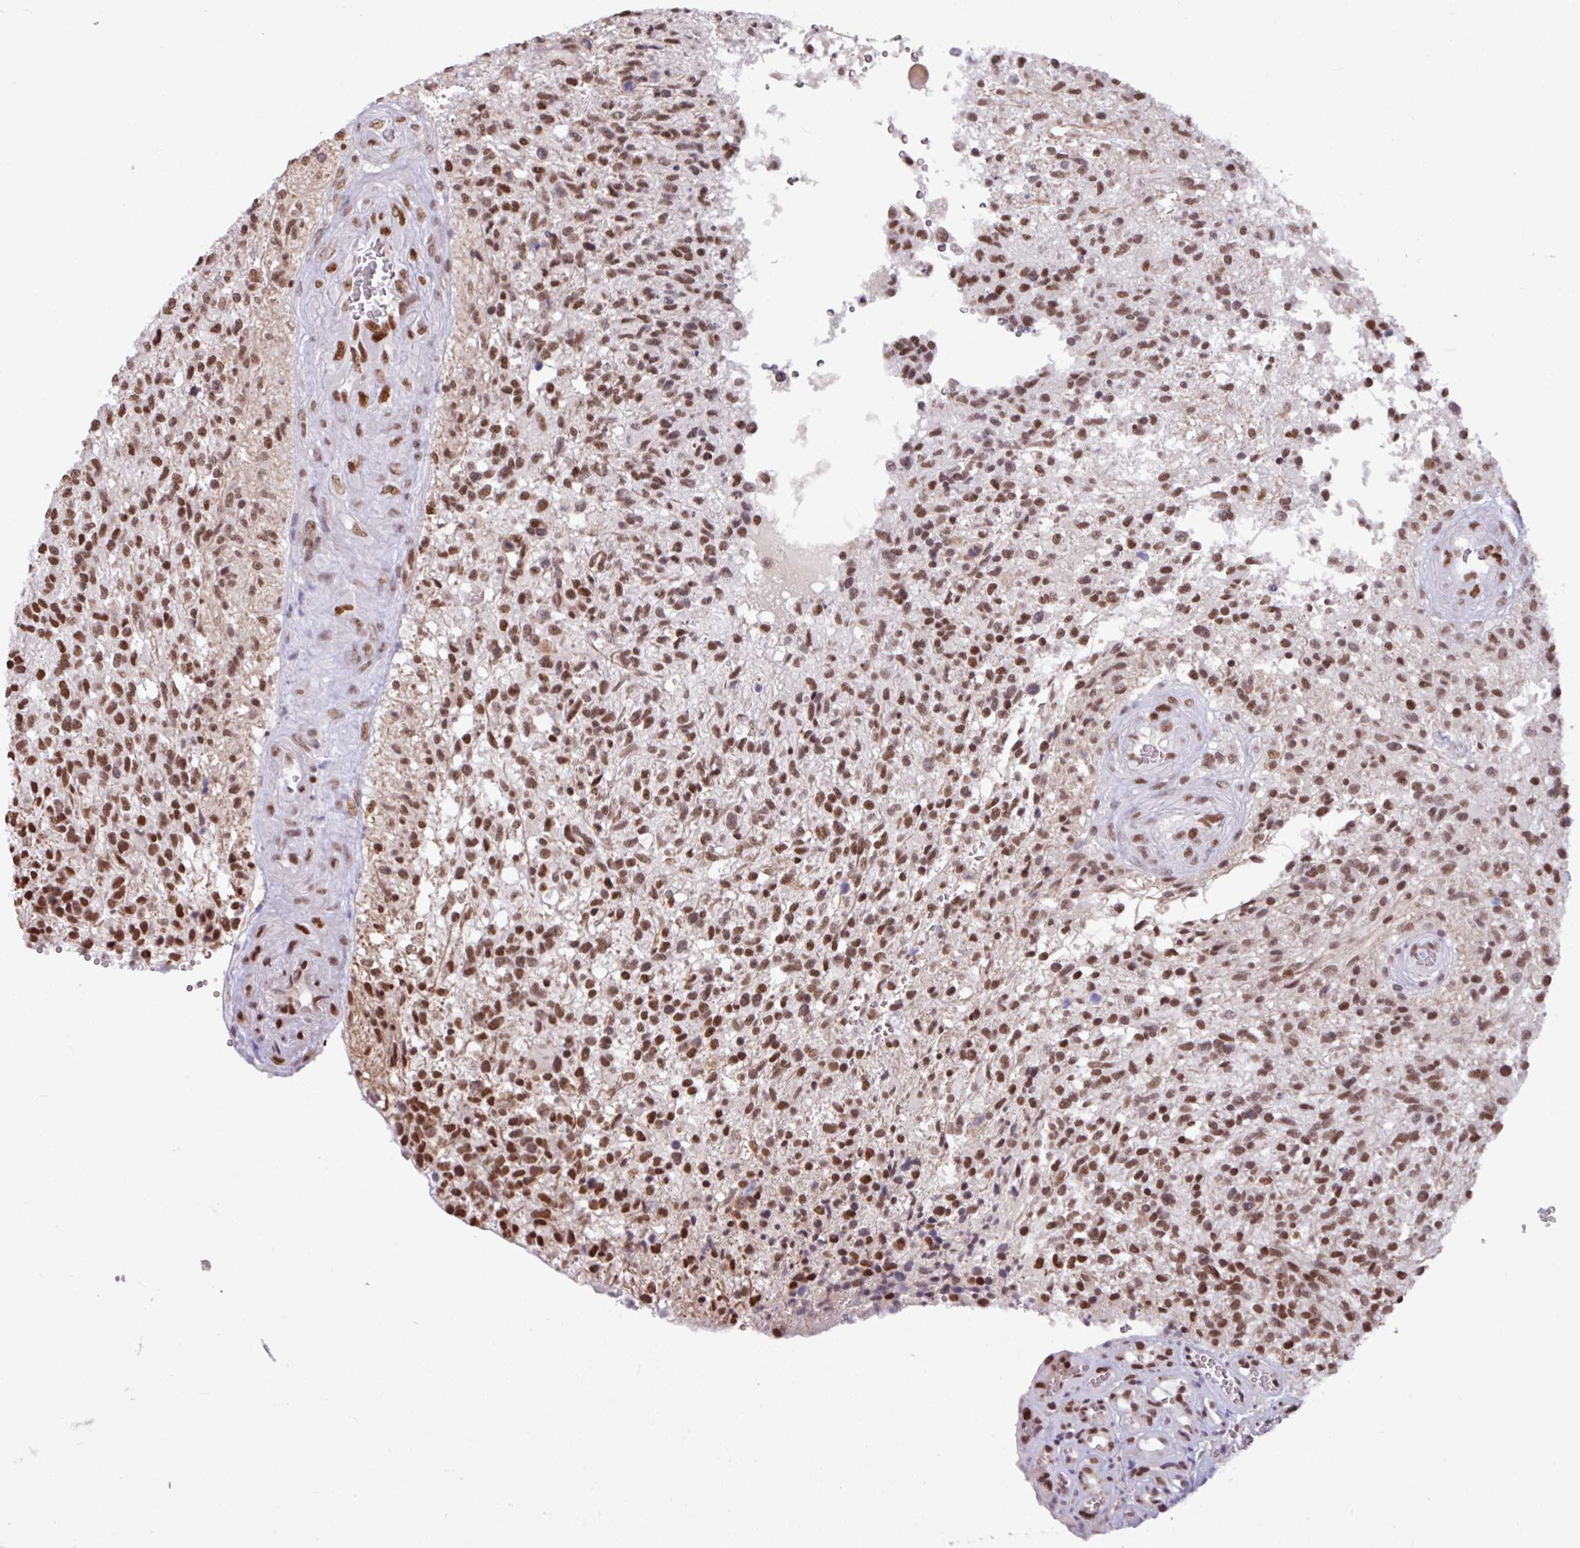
{"staining": {"intensity": "moderate", "quantity": ">75%", "location": "nuclear"}, "tissue": "glioma", "cell_type": "Tumor cells", "image_type": "cancer", "snomed": [{"axis": "morphology", "description": "Glioma, malignant, High grade"}, {"axis": "topography", "description": "Brain"}], "caption": "Protein staining reveals moderate nuclear positivity in about >75% of tumor cells in glioma.", "gene": "TDG", "patient": {"sex": "male", "age": 56}}